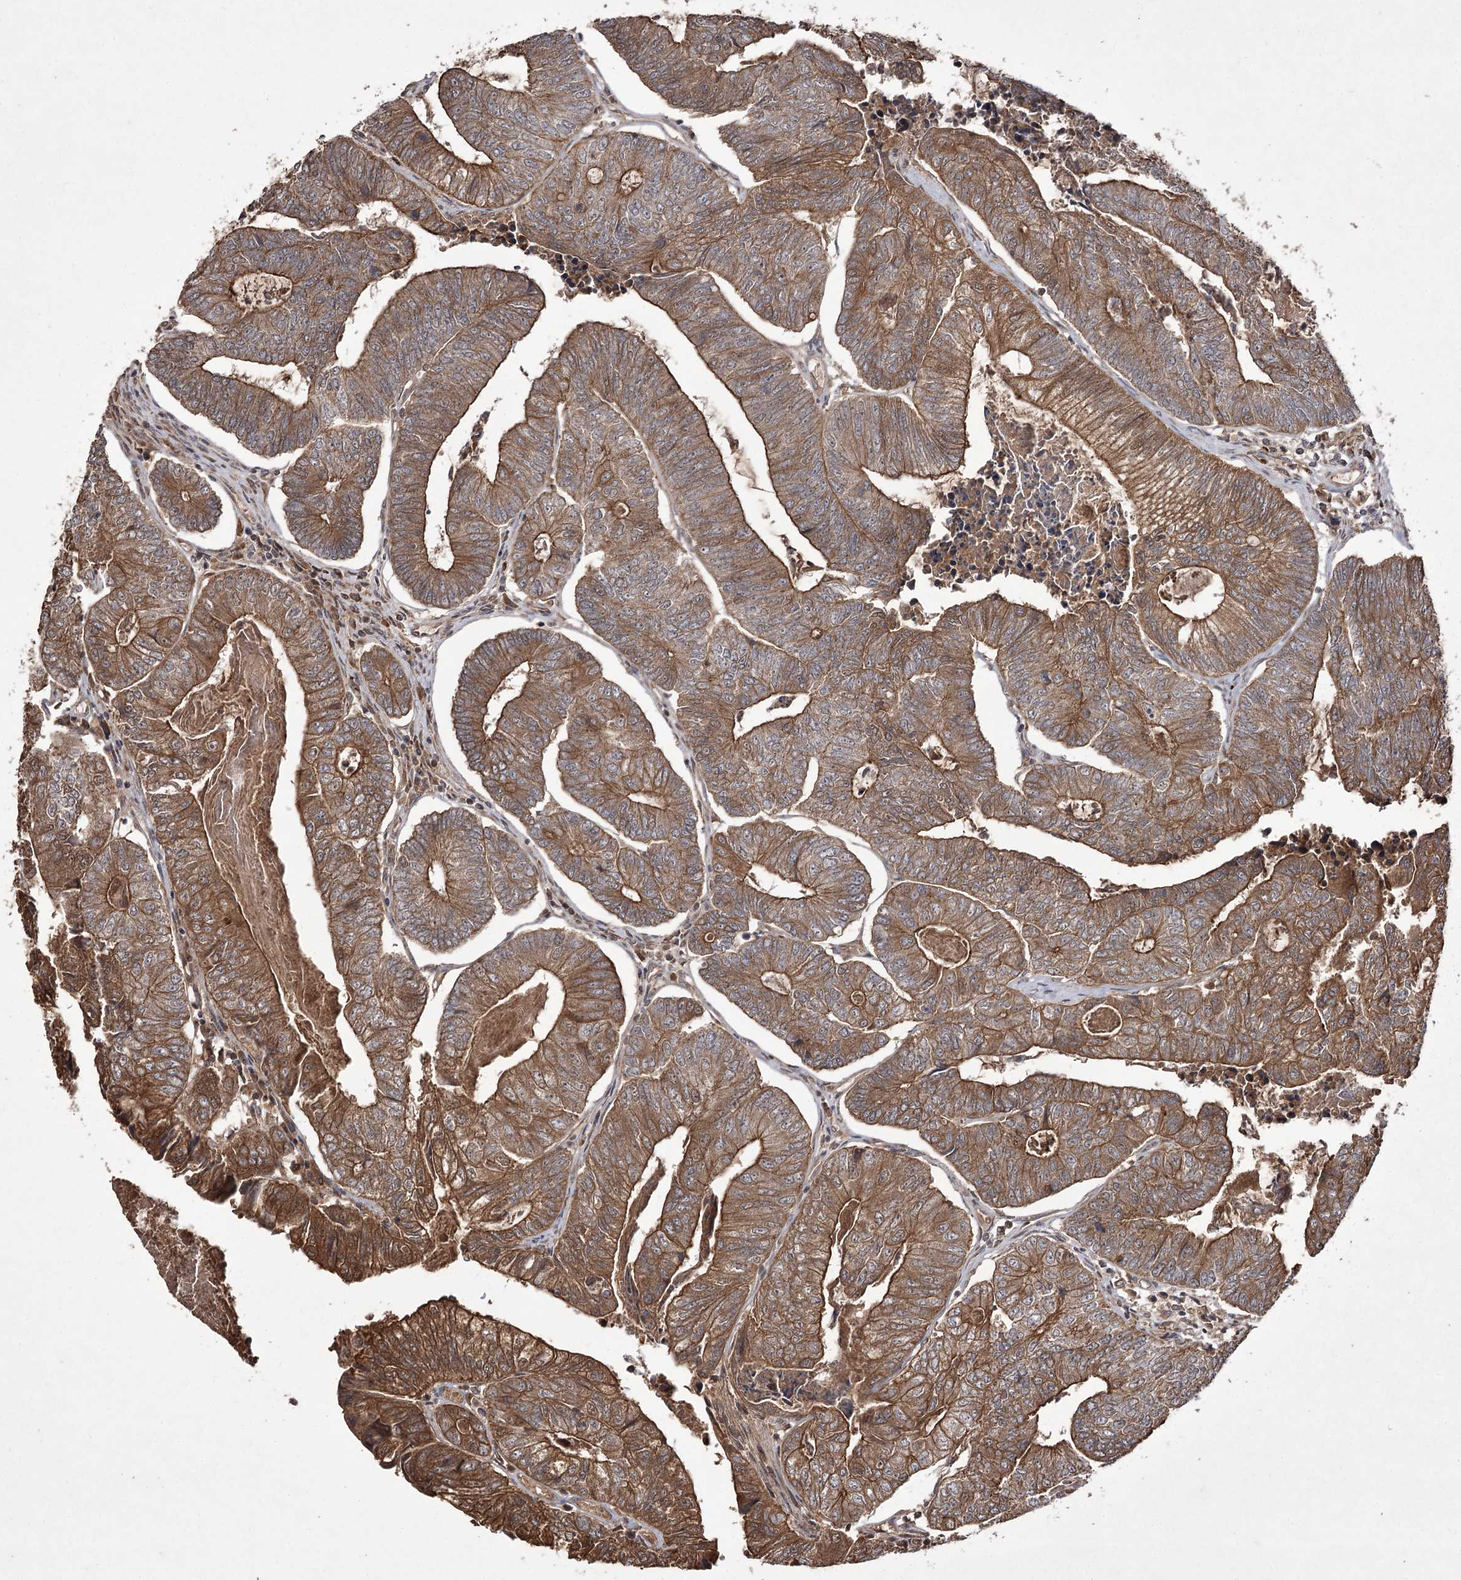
{"staining": {"intensity": "moderate", "quantity": ">75%", "location": "cytoplasmic/membranous"}, "tissue": "colorectal cancer", "cell_type": "Tumor cells", "image_type": "cancer", "snomed": [{"axis": "morphology", "description": "Adenocarcinoma, NOS"}, {"axis": "topography", "description": "Colon"}], "caption": "Colorectal adenocarcinoma stained with immunohistochemistry (IHC) demonstrates moderate cytoplasmic/membranous expression in about >75% of tumor cells.", "gene": "FANCL", "patient": {"sex": "female", "age": 67}}